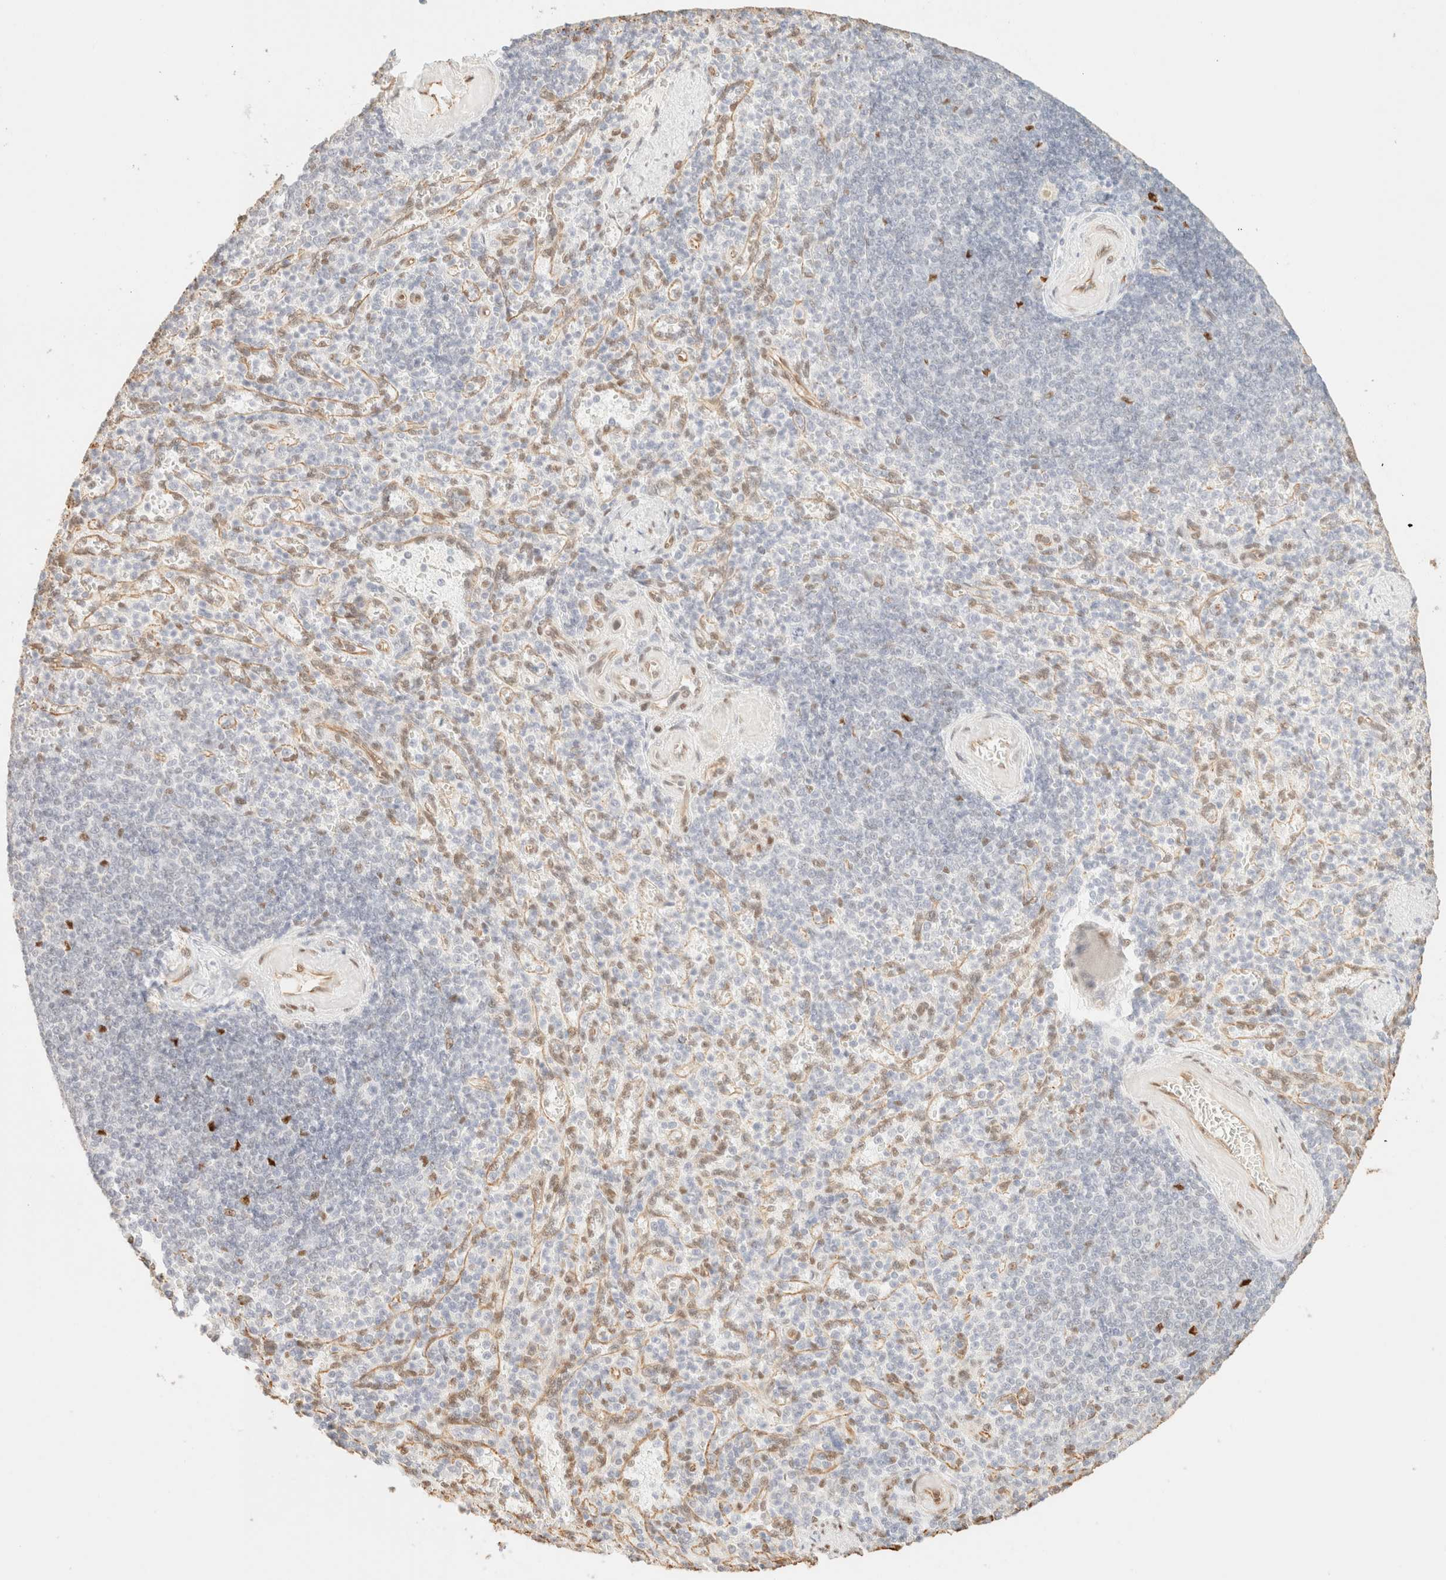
{"staining": {"intensity": "negative", "quantity": "none", "location": "none"}, "tissue": "spleen", "cell_type": "Cells in red pulp", "image_type": "normal", "snomed": [{"axis": "morphology", "description": "Normal tissue, NOS"}, {"axis": "topography", "description": "Spleen"}], "caption": "Immunohistochemical staining of normal spleen demonstrates no significant expression in cells in red pulp.", "gene": "ZSCAN18", "patient": {"sex": "female", "age": 74}}